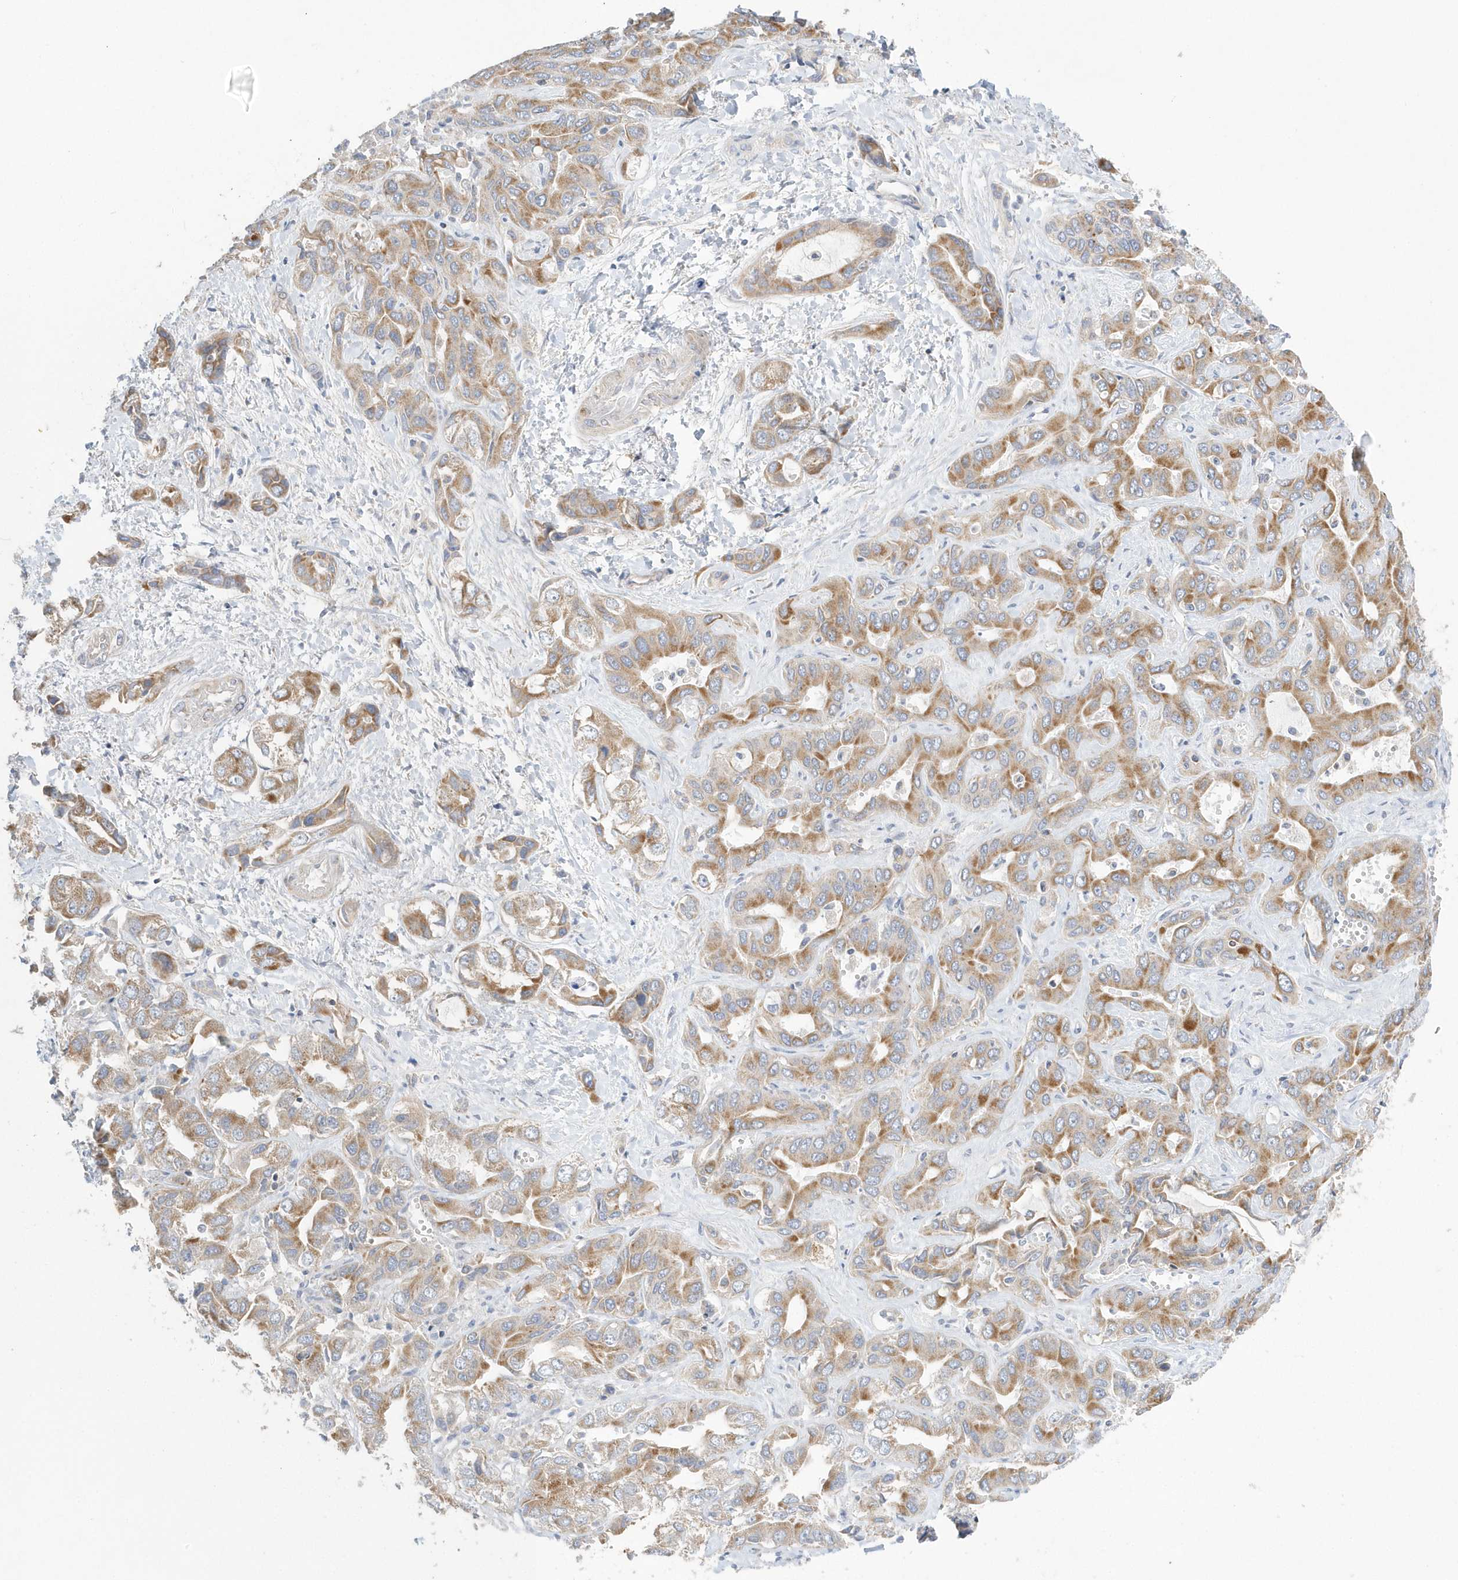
{"staining": {"intensity": "moderate", "quantity": ">75%", "location": "cytoplasmic/membranous"}, "tissue": "liver cancer", "cell_type": "Tumor cells", "image_type": "cancer", "snomed": [{"axis": "morphology", "description": "Cholangiocarcinoma"}, {"axis": "topography", "description": "Liver"}], "caption": "Protein expression analysis of liver cholangiocarcinoma shows moderate cytoplasmic/membranous positivity in approximately >75% of tumor cells. Using DAB (brown) and hematoxylin (blue) stains, captured at high magnification using brightfield microscopy.", "gene": "SPATA5", "patient": {"sex": "female", "age": 52}}